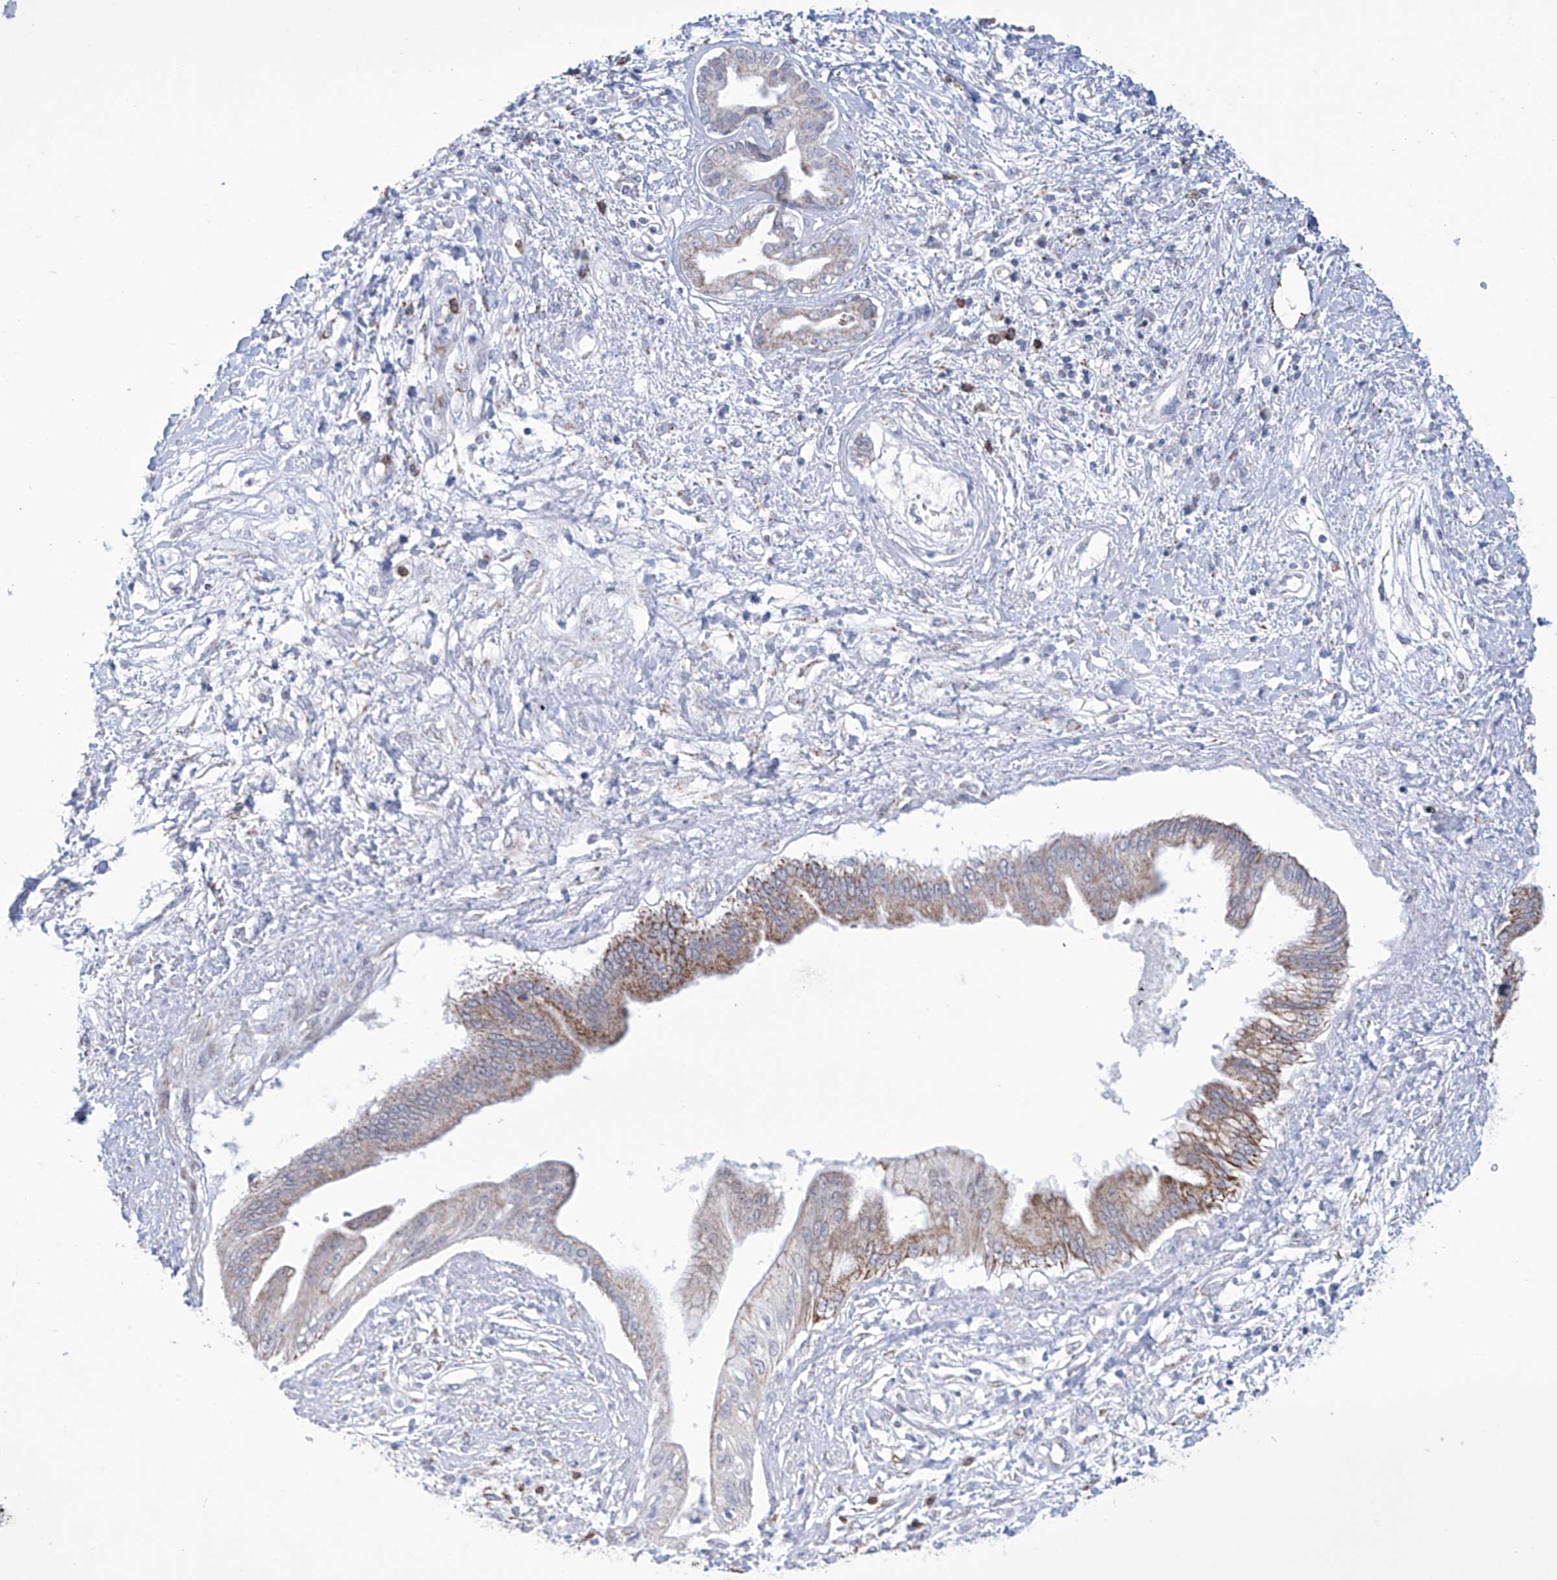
{"staining": {"intensity": "moderate", "quantity": "<25%", "location": "cytoplasmic/membranous"}, "tissue": "pancreatic cancer", "cell_type": "Tumor cells", "image_type": "cancer", "snomed": [{"axis": "morphology", "description": "Adenocarcinoma, NOS"}, {"axis": "topography", "description": "Pancreas"}], "caption": "Human pancreatic cancer stained for a protein (brown) shows moderate cytoplasmic/membranous positive expression in approximately <25% of tumor cells.", "gene": "ALDH6A1", "patient": {"sex": "female", "age": 56}}